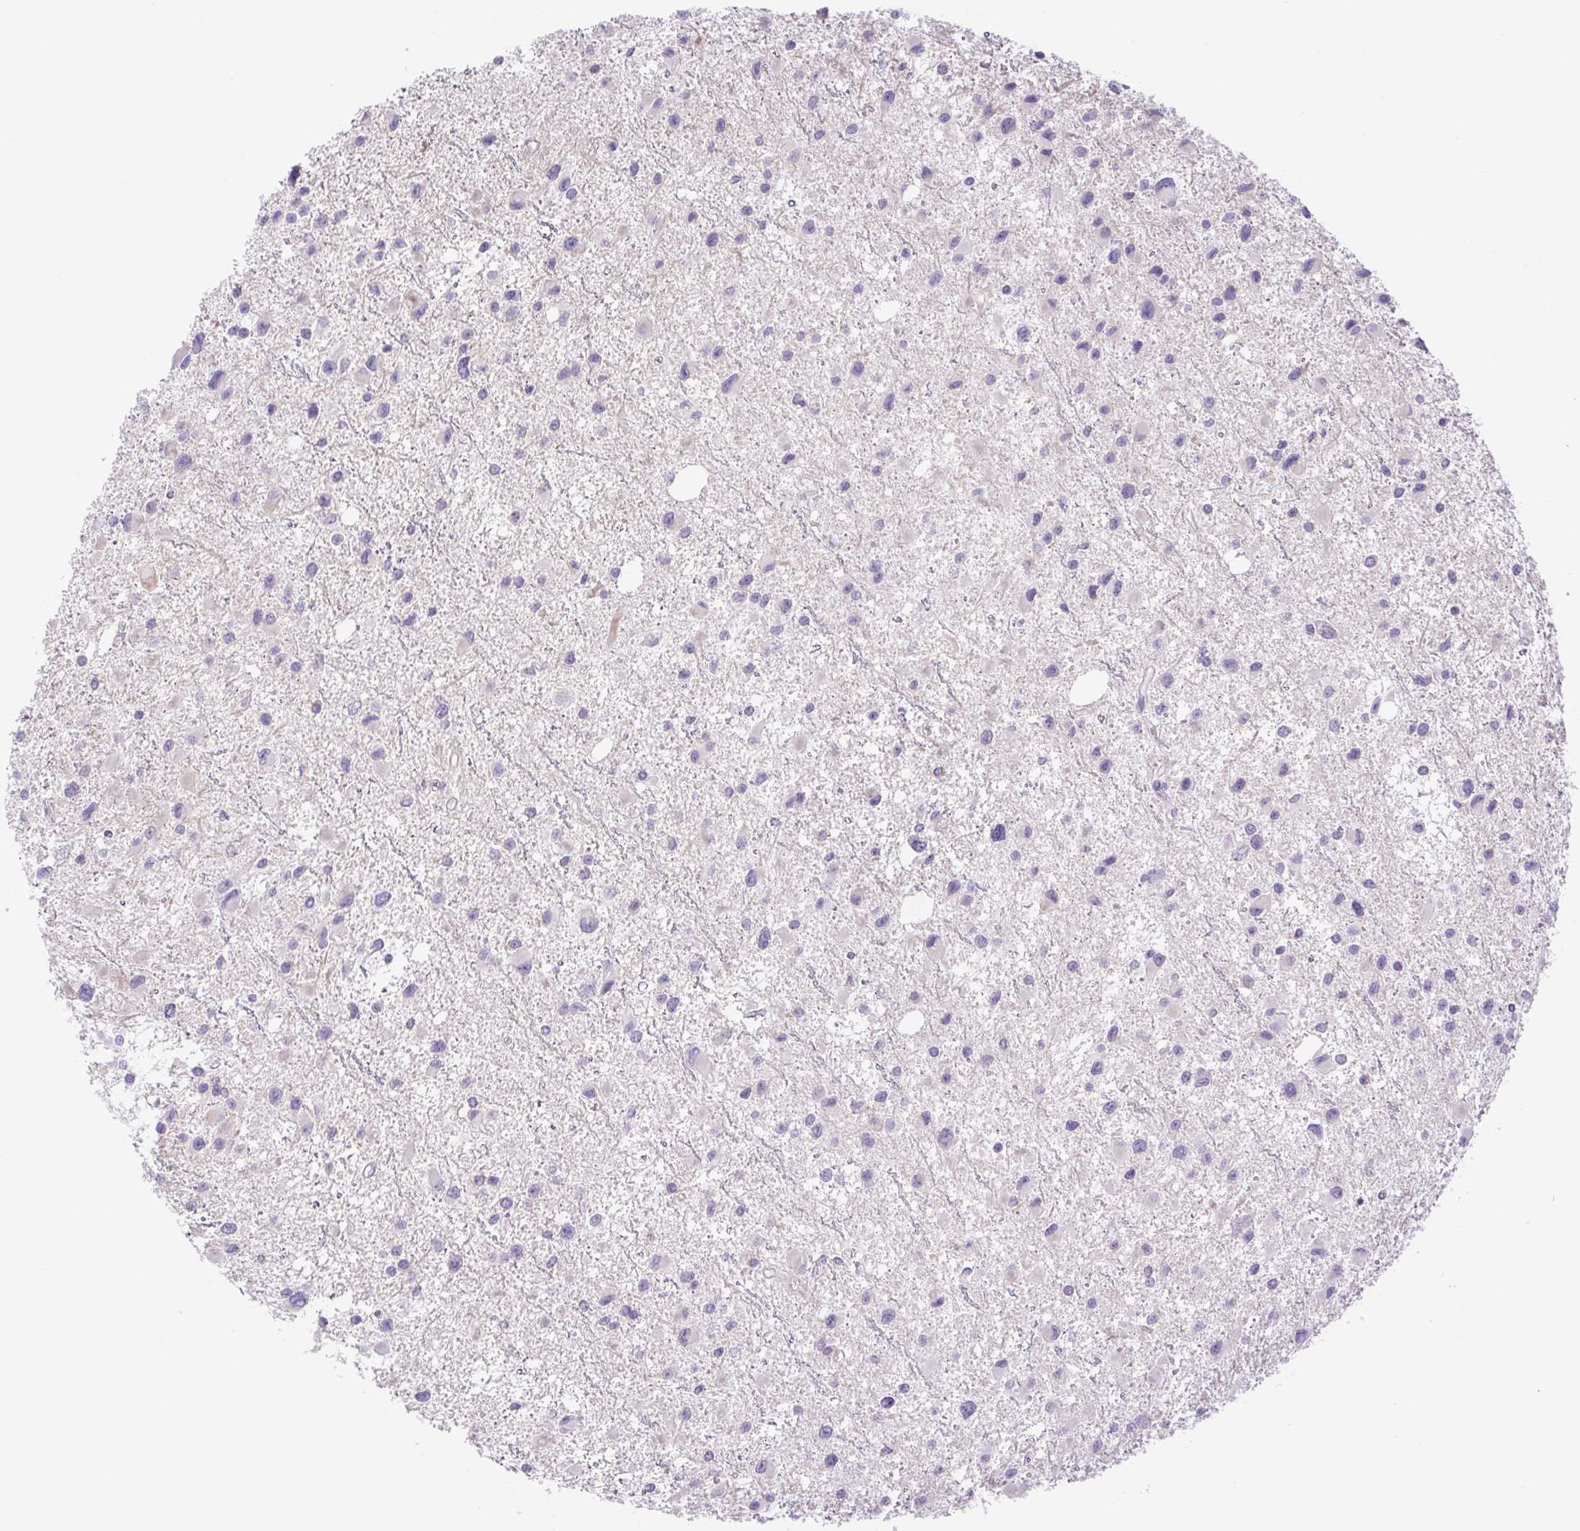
{"staining": {"intensity": "negative", "quantity": "none", "location": "none"}, "tissue": "glioma", "cell_type": "Tumor cells", "image_type": "cancer", "snomed": [{"axis": "morphology", "description": "Glioma, malignant, Low grade"}, {"axis": "topography", "description": "Brain"}], "caption": "The histopathology image reveals no significant positivity in tumor cells of low-grade glioma (malignant). (Immunohistochemistry (ihc), brightfield microscopy, high magnification).", "gene": "FAM177B", "patient": {"sex": "female", "age": 32}}